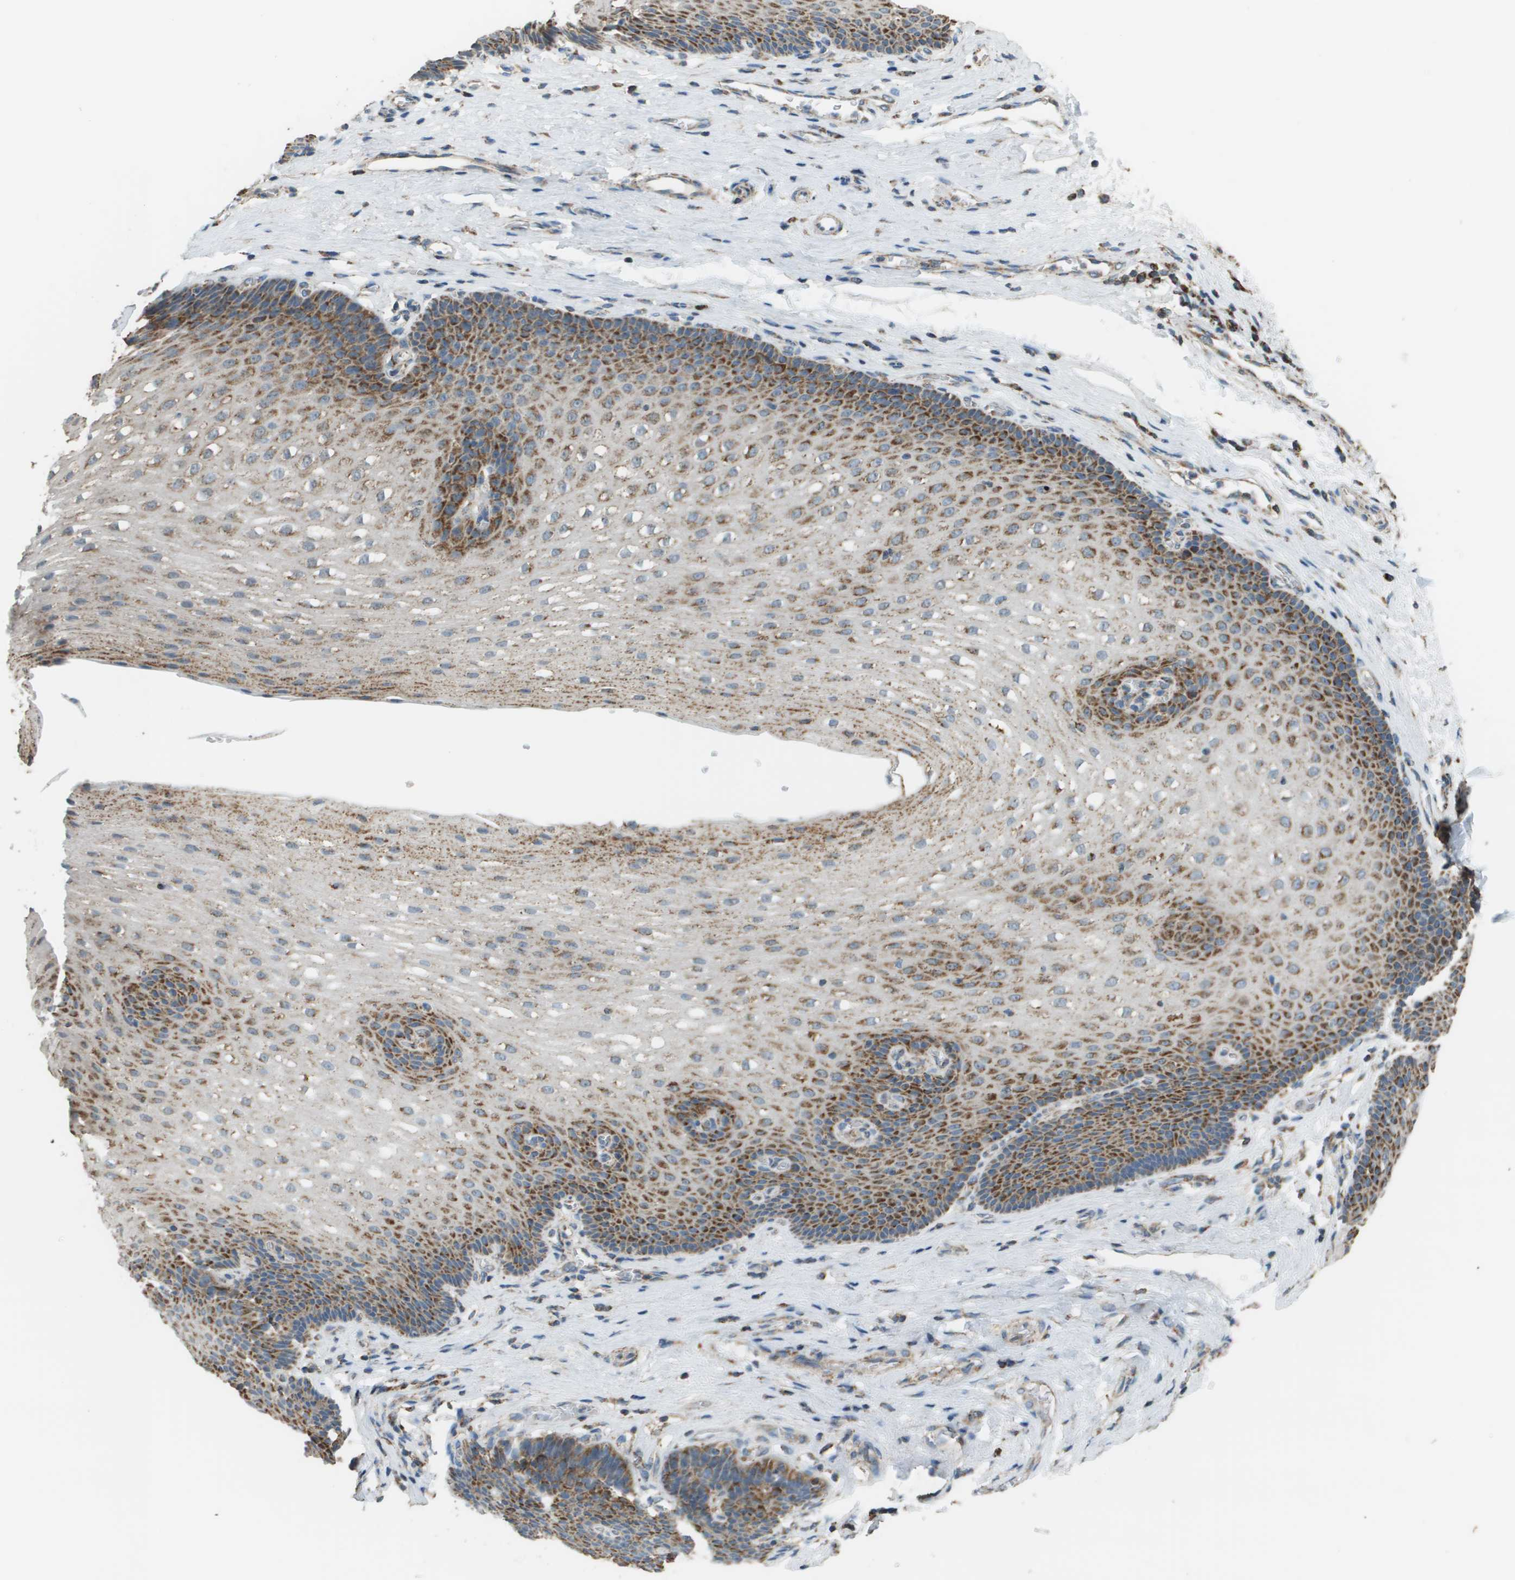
{"staining": {"intensity": "moderate", "quantity": "25%-75%", "location": "cytoplasmic/membranous"}, "tissue": "esophagus", "cell_type": "Squamous epithelial cells", "image_type": "normal", "snomed": [{"axis": "morphology", "description": "Normal tissue, NOS"}, {"axis": "topography", "description": "Esophagus"}], "caption": "DAB (3,3'-diaminobenzidine) immunohistochemical staining of benign human esophagus displays moderate cytoplasmic/membranous protein staining in about 25%-75% of squamous epithelial cells. (DAB (3,3'-diaminobenzidine) IHC, brown staining for protein, blue staining for nuclei).", "gene": "FH", "patient": {"sex": "male", "age": 48}}